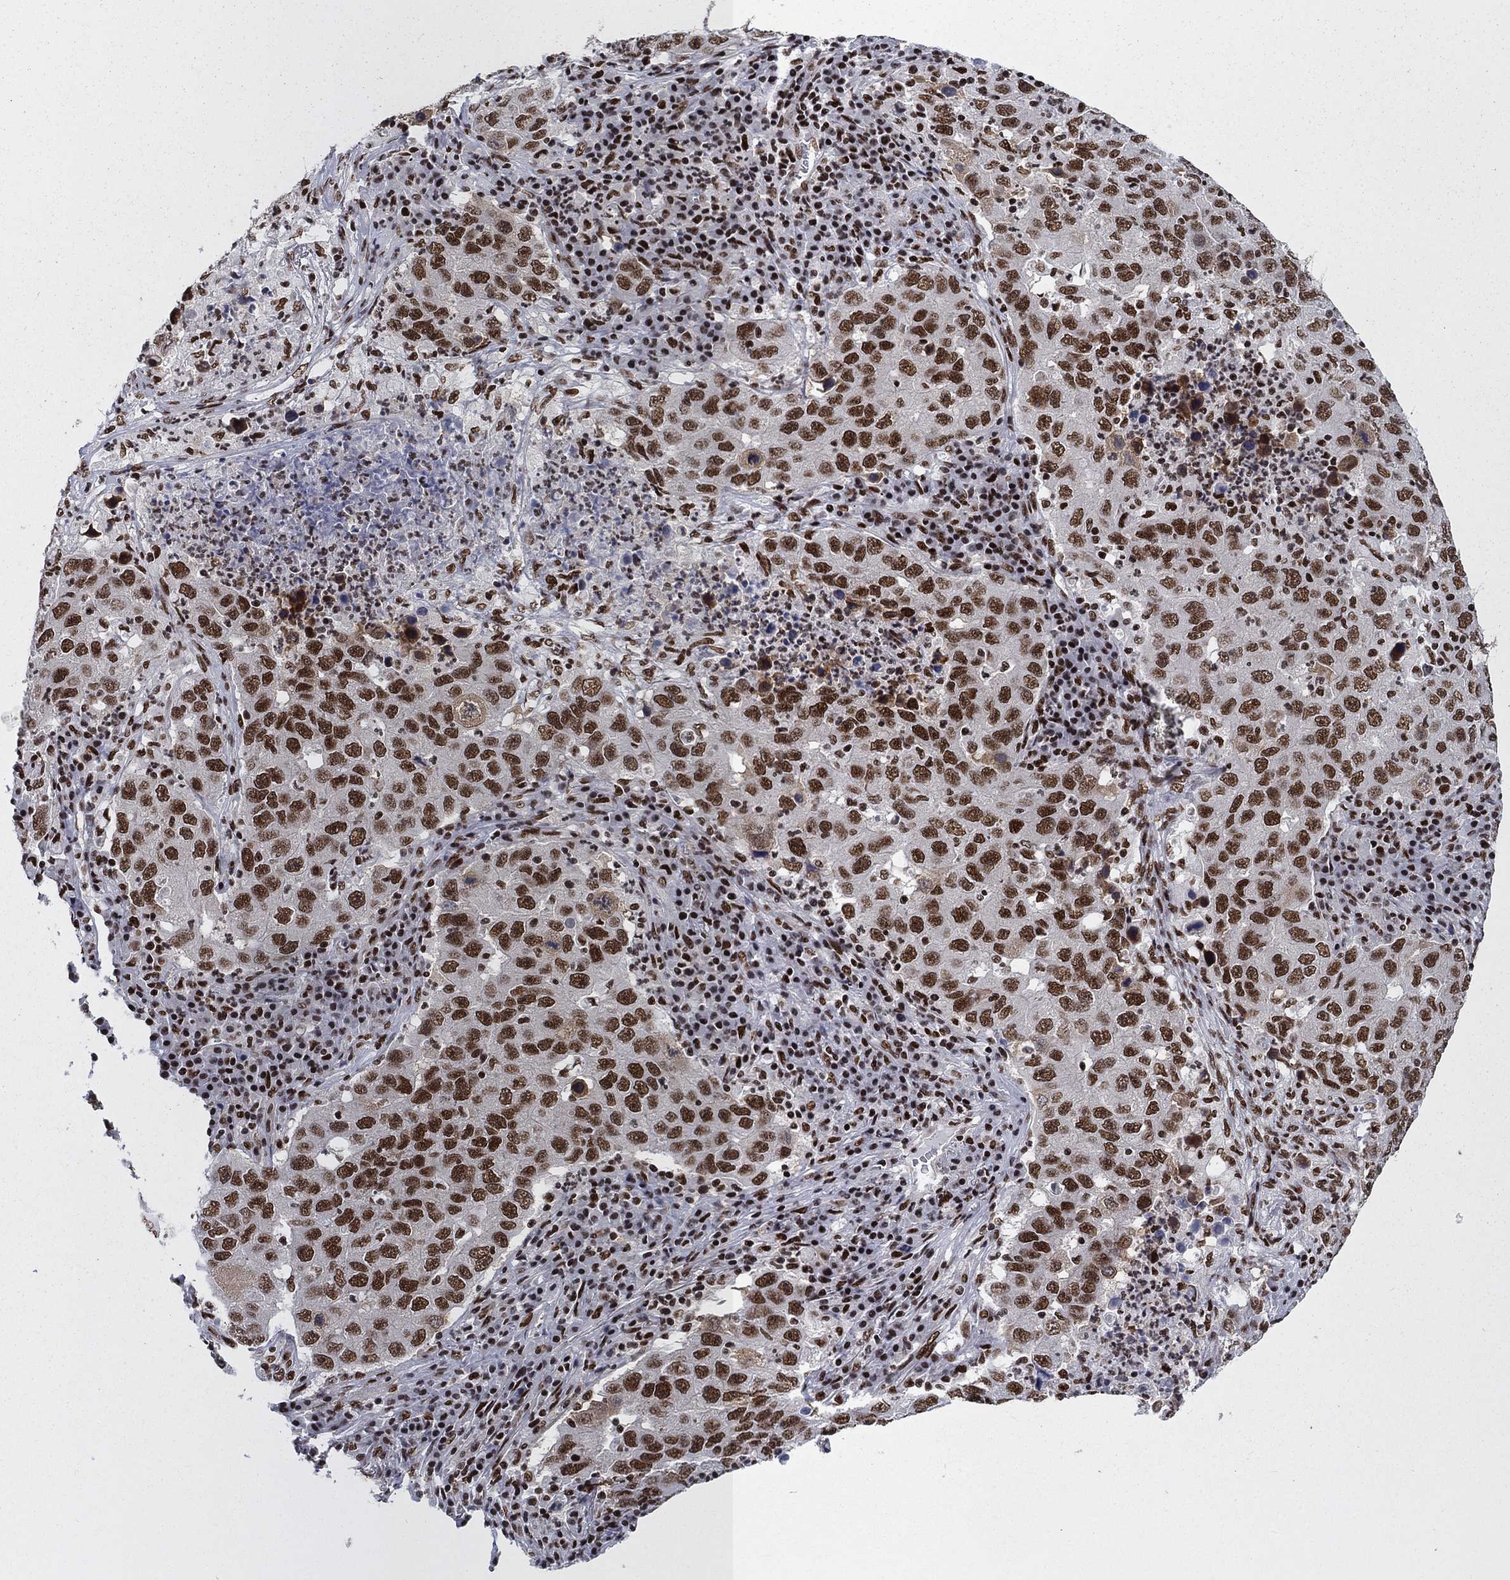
{"staining": {"intensity": "strong", "quantity": ">75%", "location": "nuclear"}, "tissue": "lung cancer", "cell_type": "Tumor cells", "image_type": "cancer", "snomed": [{"axis": "morphology", "description": "Adenocarcinoma, NOS"}, {"axis": "topography", "description": "Lung"}], "caption": "DAB immunohistochemical staining of adenocarcinoma (lung) demonstrates strong nuclear protein staining in about >75% of tumor cells.", "gene": "RPRD1B", "patient": {"sex": "male", "age": 73}}